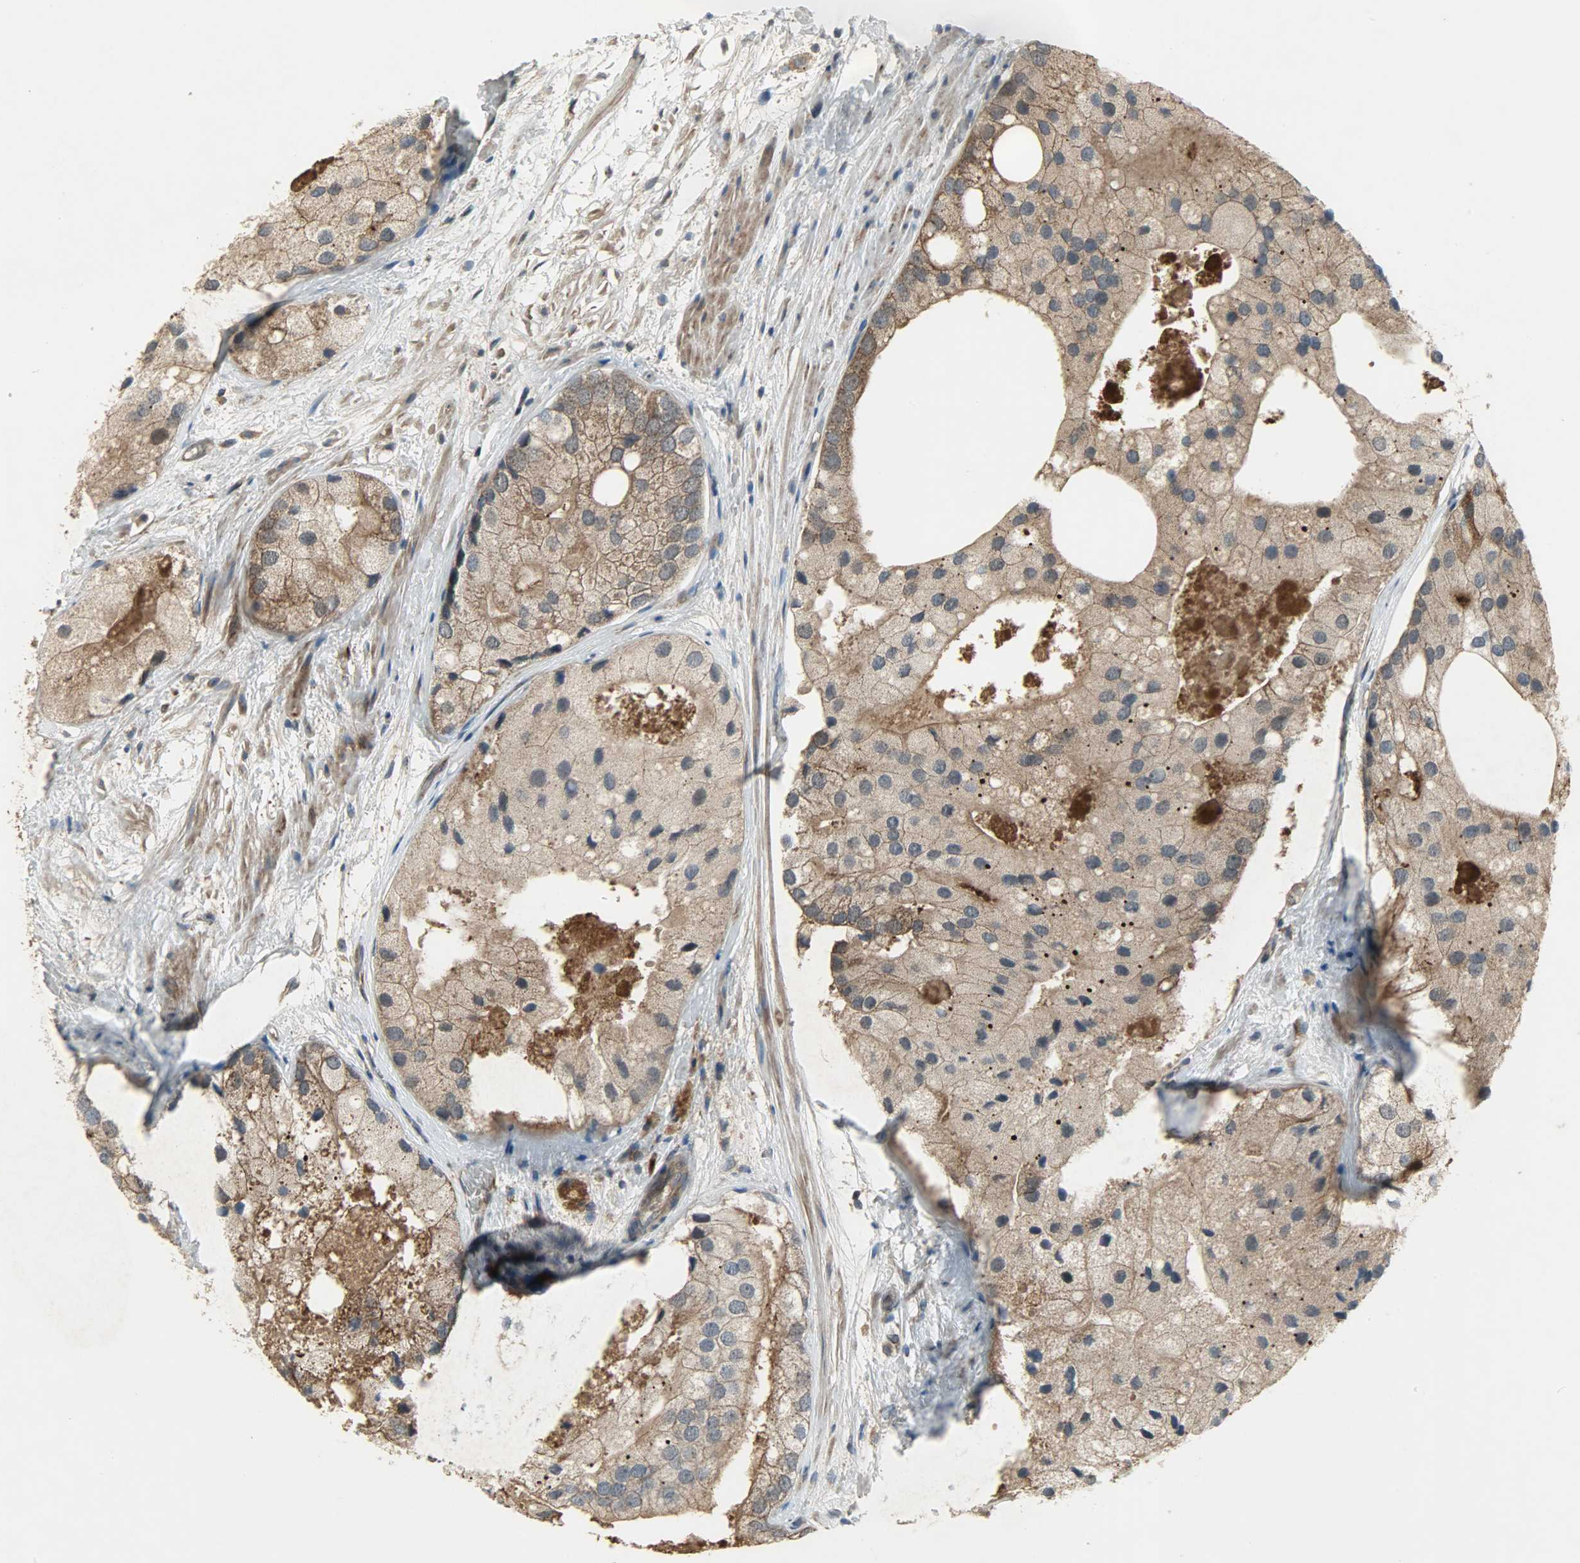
{"staining": {"intensity": "moderate", "quantity": ">75%", "location": "cytoplasmic/membranous,nuclear"}, "tissue": "prostate cancer", "cell_type": "Tumor cells", "image_type": "cancer", "snomed": [{"axis": "morphology", "description": "Adenocarcinoma, Low grade"}, {"axis": "topography", "description": "Prostate"}], "caption": "Protein expression analysis of human adenocarcinoma (low-grade) (prostate) reveals moderate cytoplasmic/membranous and nuclear staining in about >75% of tumor cells. Using DAB (brown) and hematoxylin (blue) stains, captured at high magnification using brightfield microscopy.", "gene": "AMT", "patient": {"sex": "male", "age": 69}}